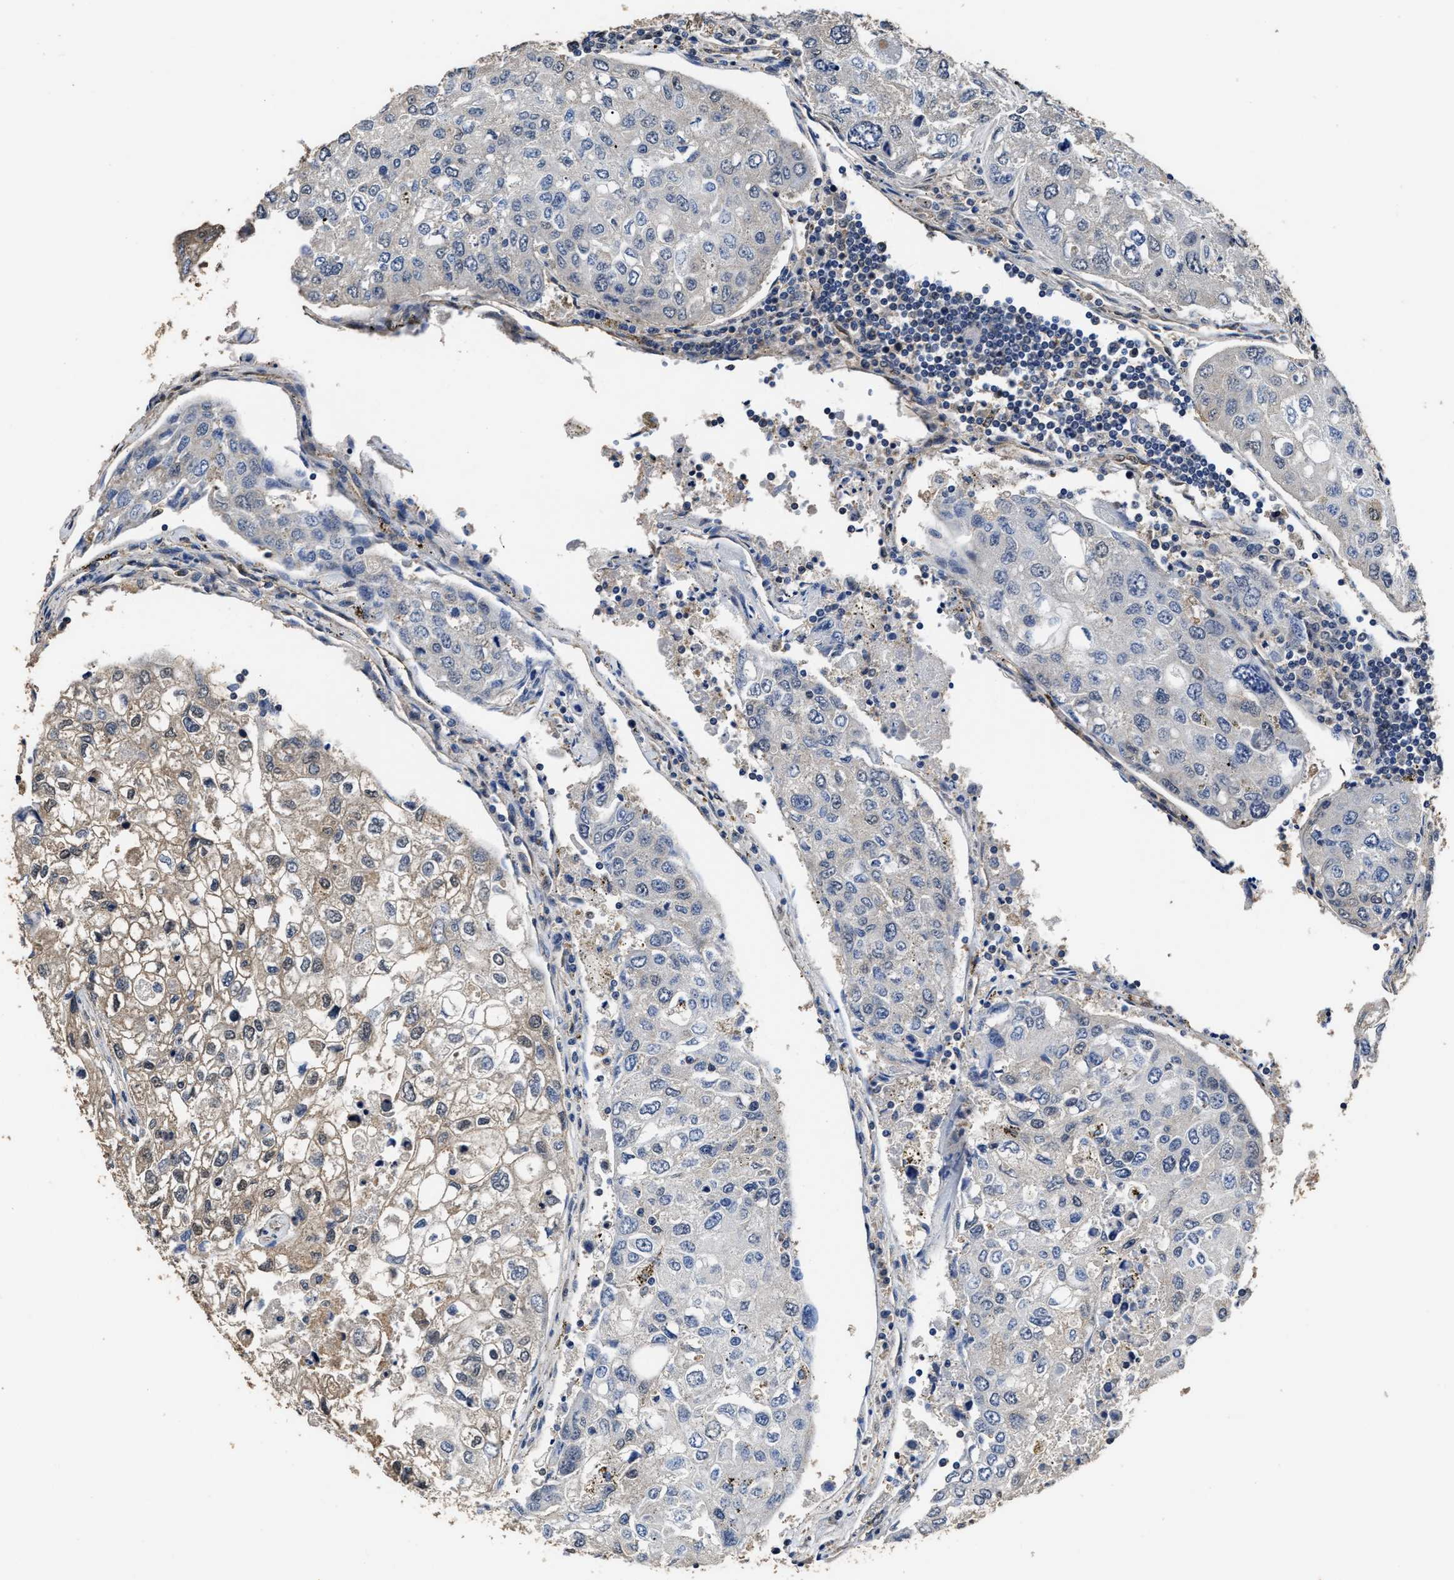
{"staining": {"intensity": "negative", "quantity": "none", "location": "none"}, "tissue": "urothelial cancer", "cell_type": "Tumor cells", "image_type": "cancer", "snomed": [{"axis": "morphology", "description": "Urothelial carcinoma, High grade"}, {"axis": "topography", "description": "Lymph node"}, {"axis": "topography", "description": "Urinary bladder"}], "caption": "There is no significant expression in tumor cells of urothelial carcinoma (high-grade).", "gene": "YWHAE", "patient": {"sex": "male", "age": 51}}